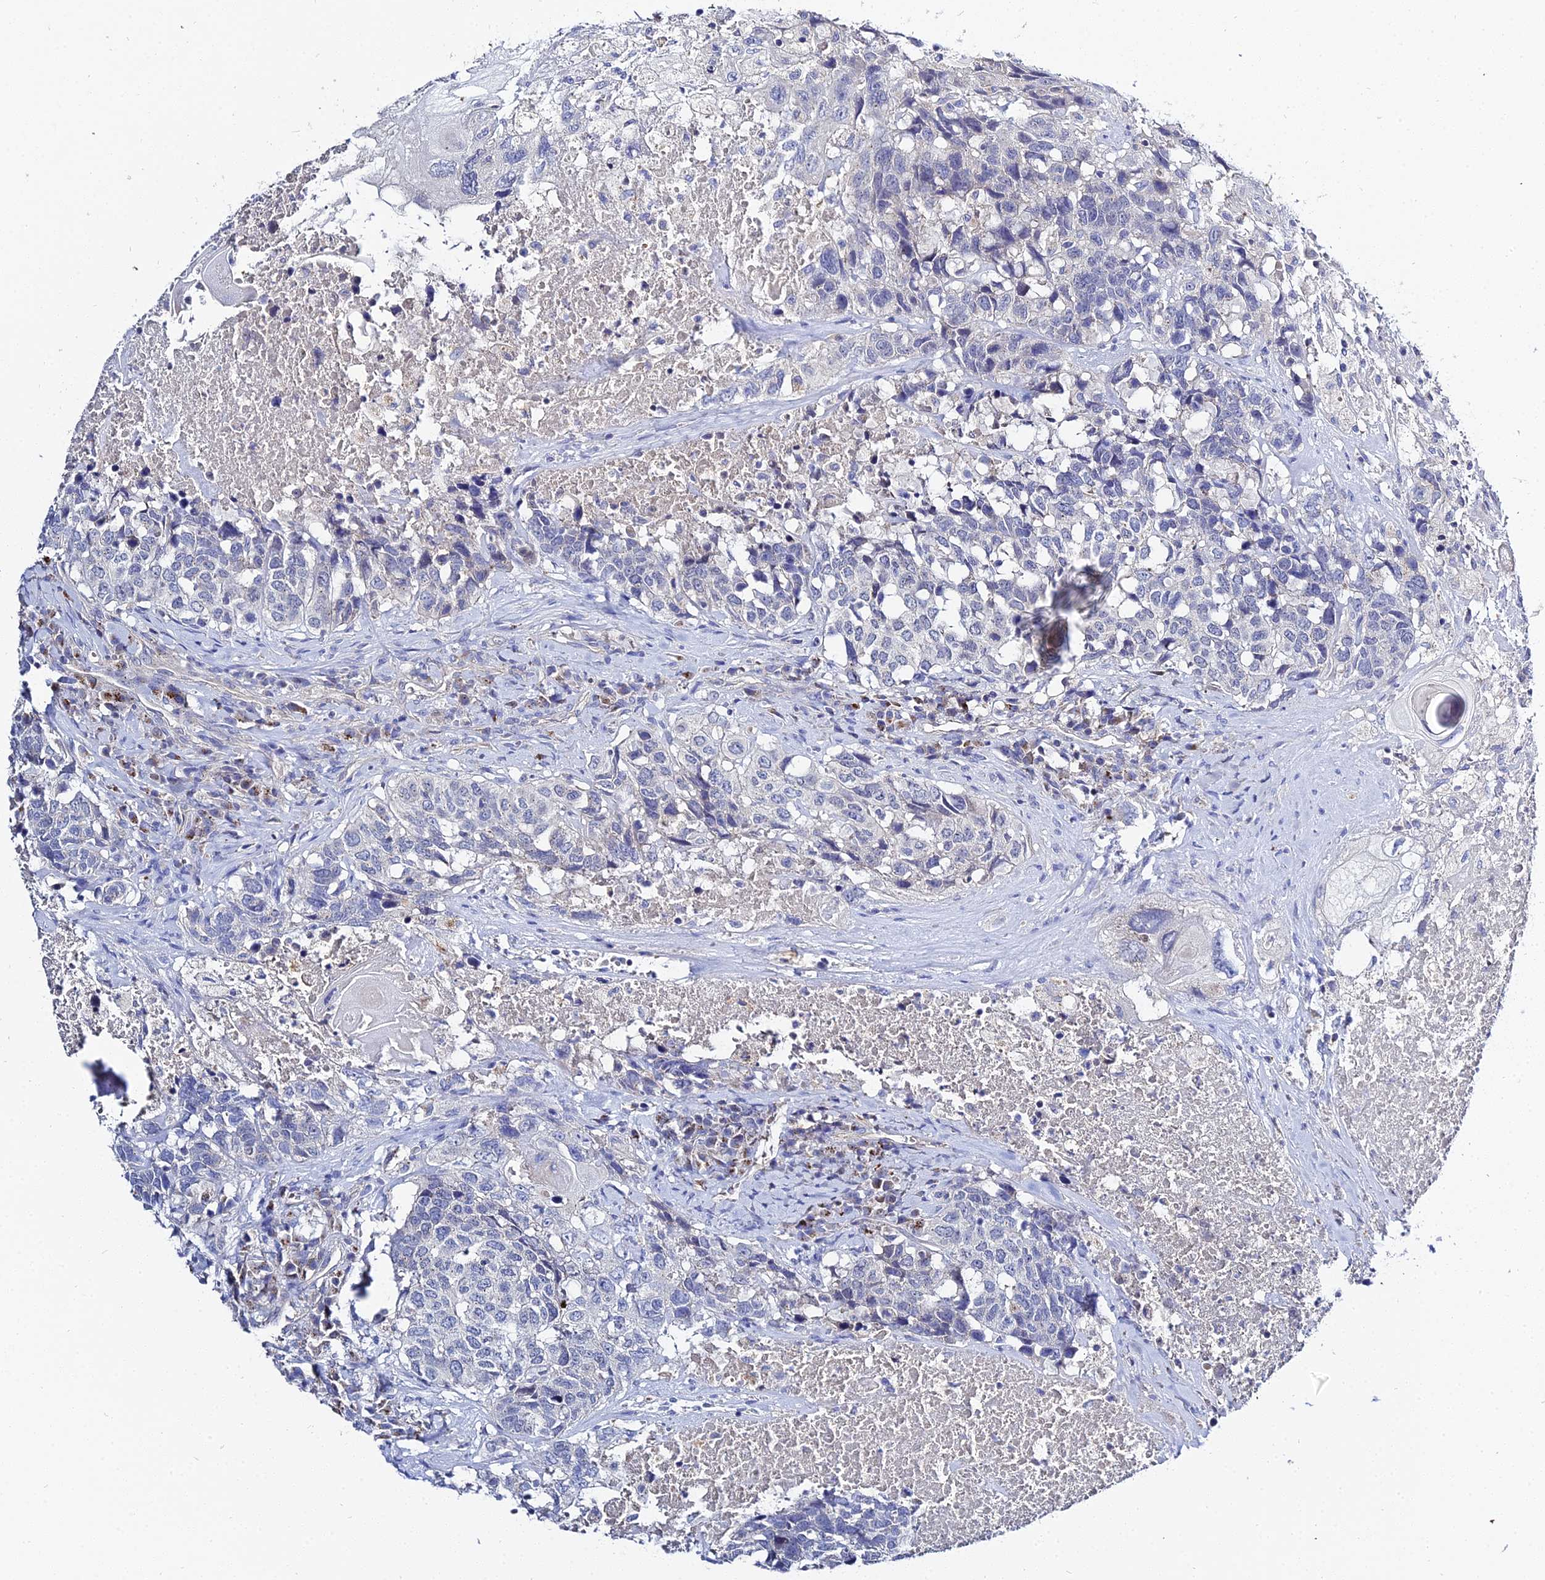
{"staining": {"intensity": "negative", "quantity": "none", "location": "none"}, "tissue": "head and neck cancer", "cell_type": "Tumor cells", "image_type": "cancer", "snomed": [{"axis": "morphology", "description": "Squamous cell carcinoma, NOS"}, {"axis": "topography", "description": "Head-Neck"}], "caption": "The photomicrograph exhibits no significant positivity in tumor cells of head and neck squamous cell carcinoma.", "gene": "APOBEC3H", "patient": {"sex": "male", "age": 66}}